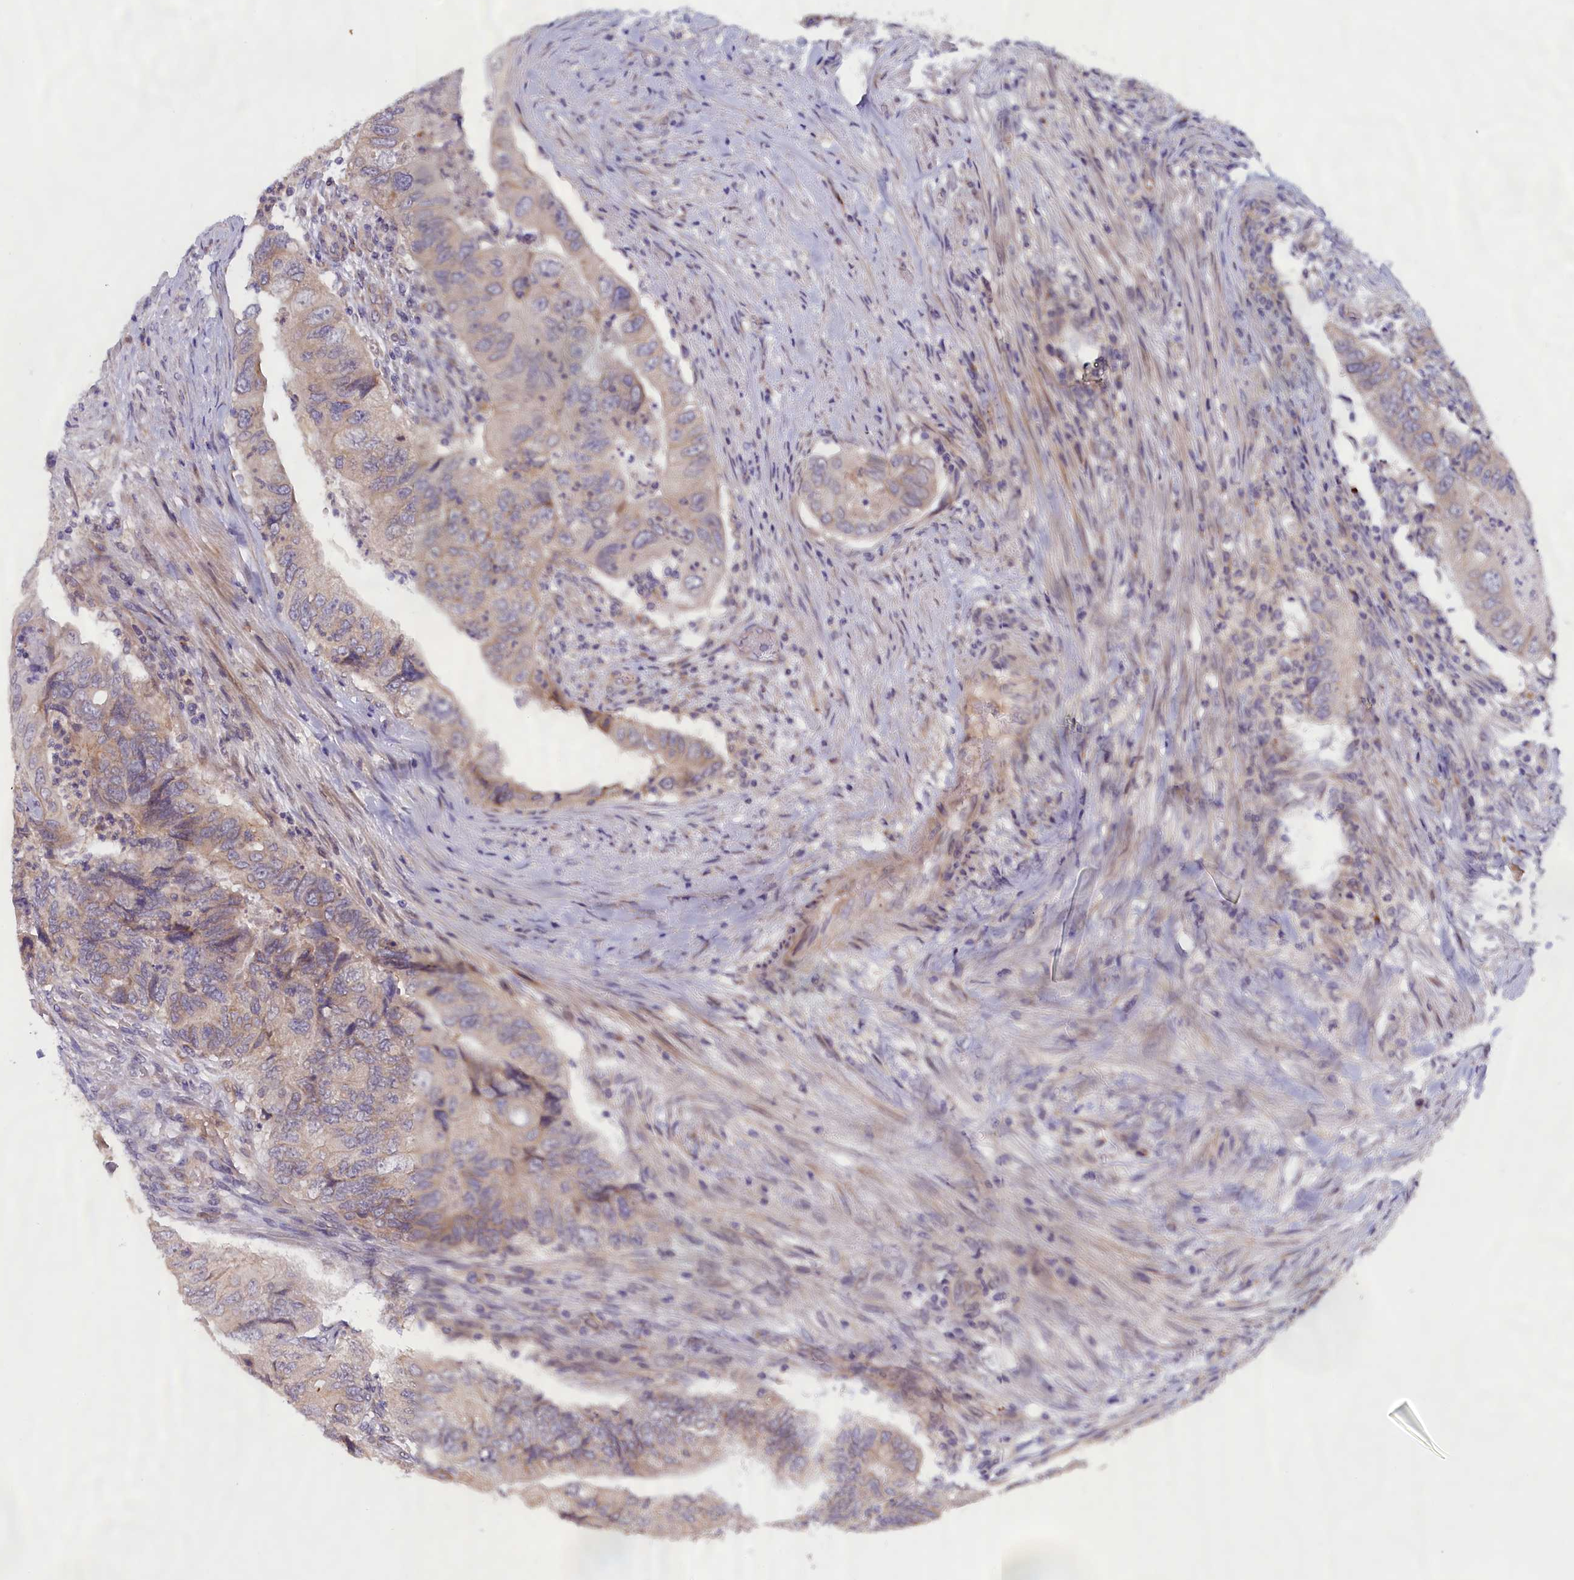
{"staining": {"intensity": "weak", "quantity": "<25%", "location": "cytoplasmic/membranous"}, "tissue": "colorectal cancer", "cell_type": "Tumor cells", "image_type": "cancer", "snomed": [{"axis": "morphology", "description": "Adenocarcinoma, NOS"}, {"axis": "topography", "description": "Rectum"}], "caption": "DAB immunohistochemical staining of human colorectal adenocarcinoma reveals no significant positivity in tumor cells.", "gene": "IGFALS", "patient": {"sex": "male", "age": 63}}